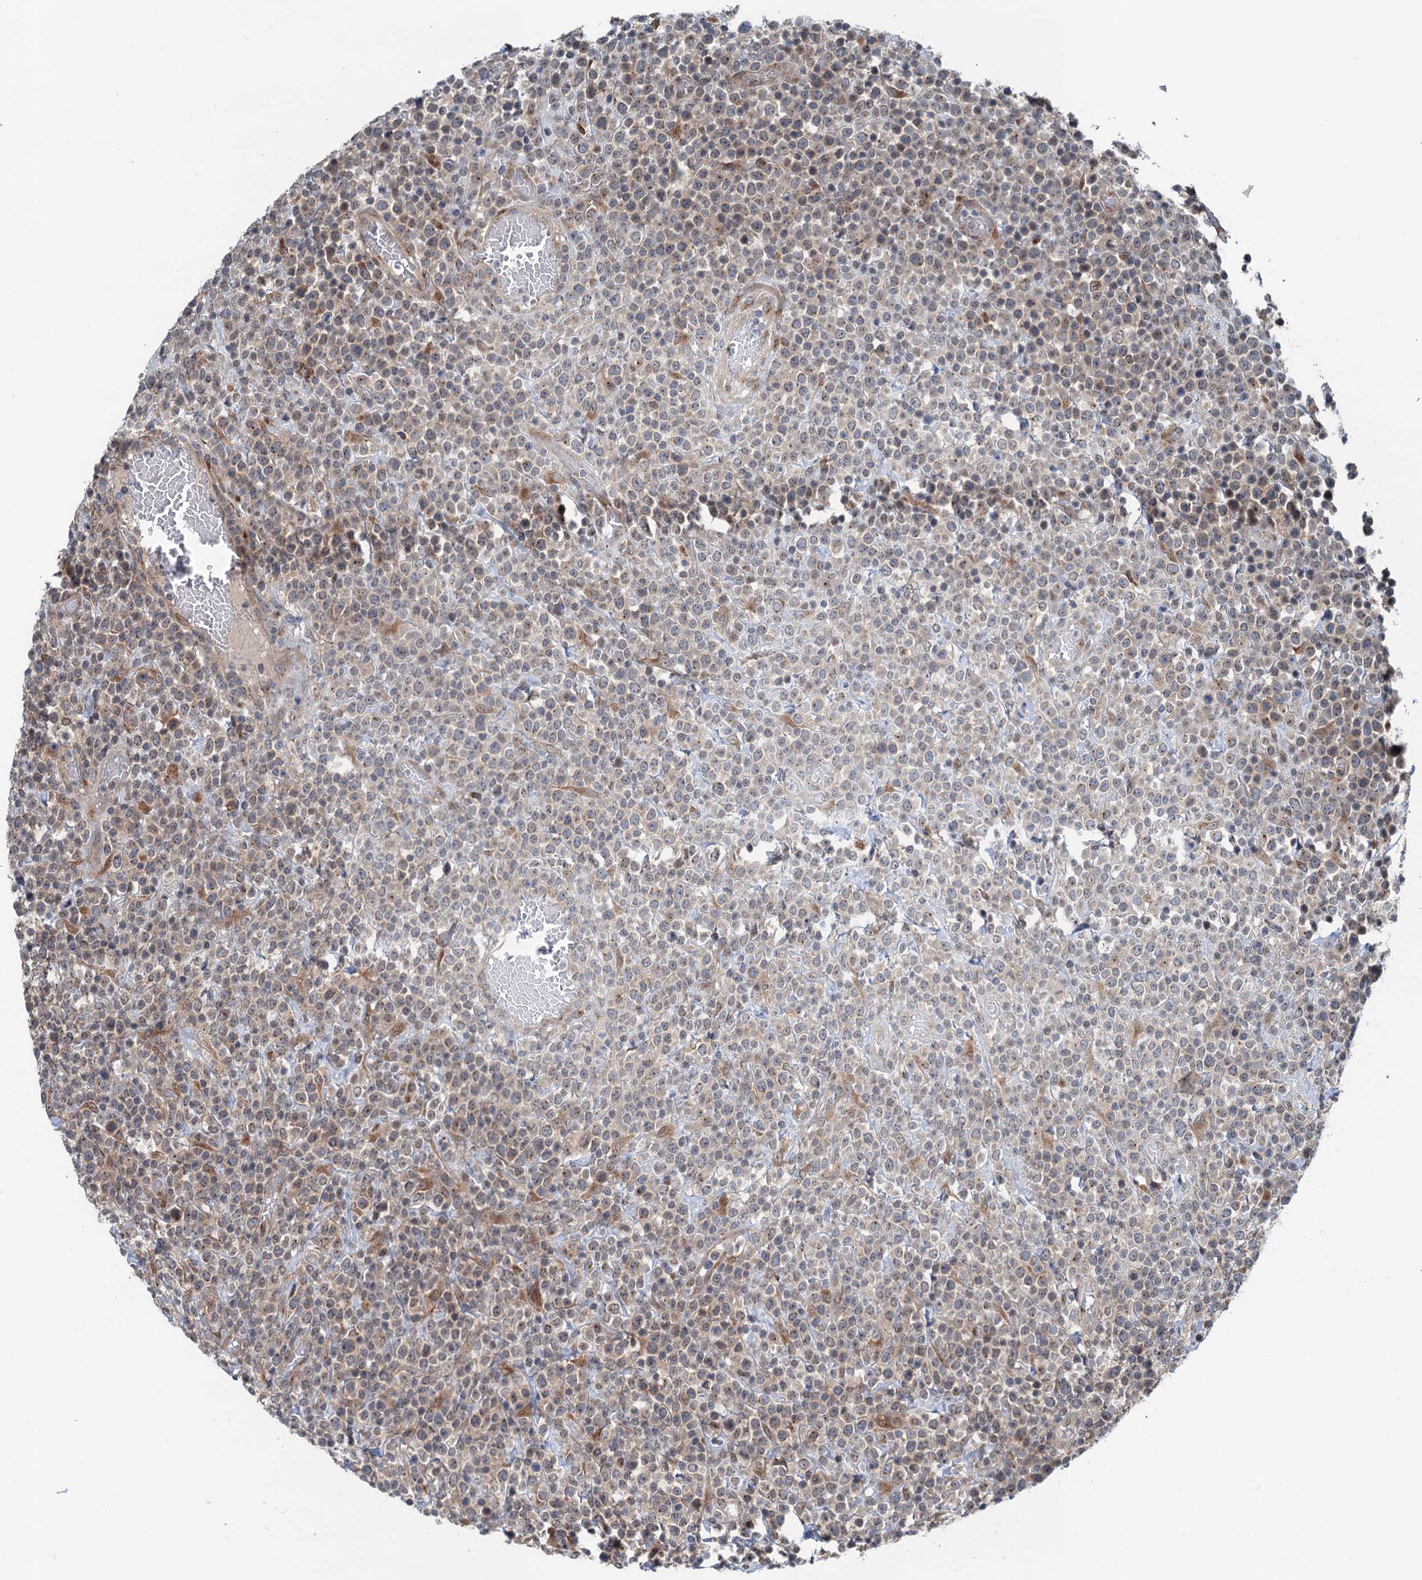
{"staining": {"intensity": "weak", "quantity": "25%-75%", "location": "cytoplasmic/membranous"}, "tissue": "lymphoma", "cell_type": "Tumor cells", "image_type": "cancer", "snomed": [{"axis": "morphology", "description": "Malignant lymphoma, non-Hodgkin's type, High grade"}, {"axis": "topography", "description": "Colon"}], "caption": "The histopathology image exhibits staining of high-grade malignant lymphoma, non-Hodgkin's type, revealing weak cytoplasmic/membranous protein expression (brown color) within tumor cells.", "gene": "DYNC2I2", "patient": {"sex": "female", "age": 53}}